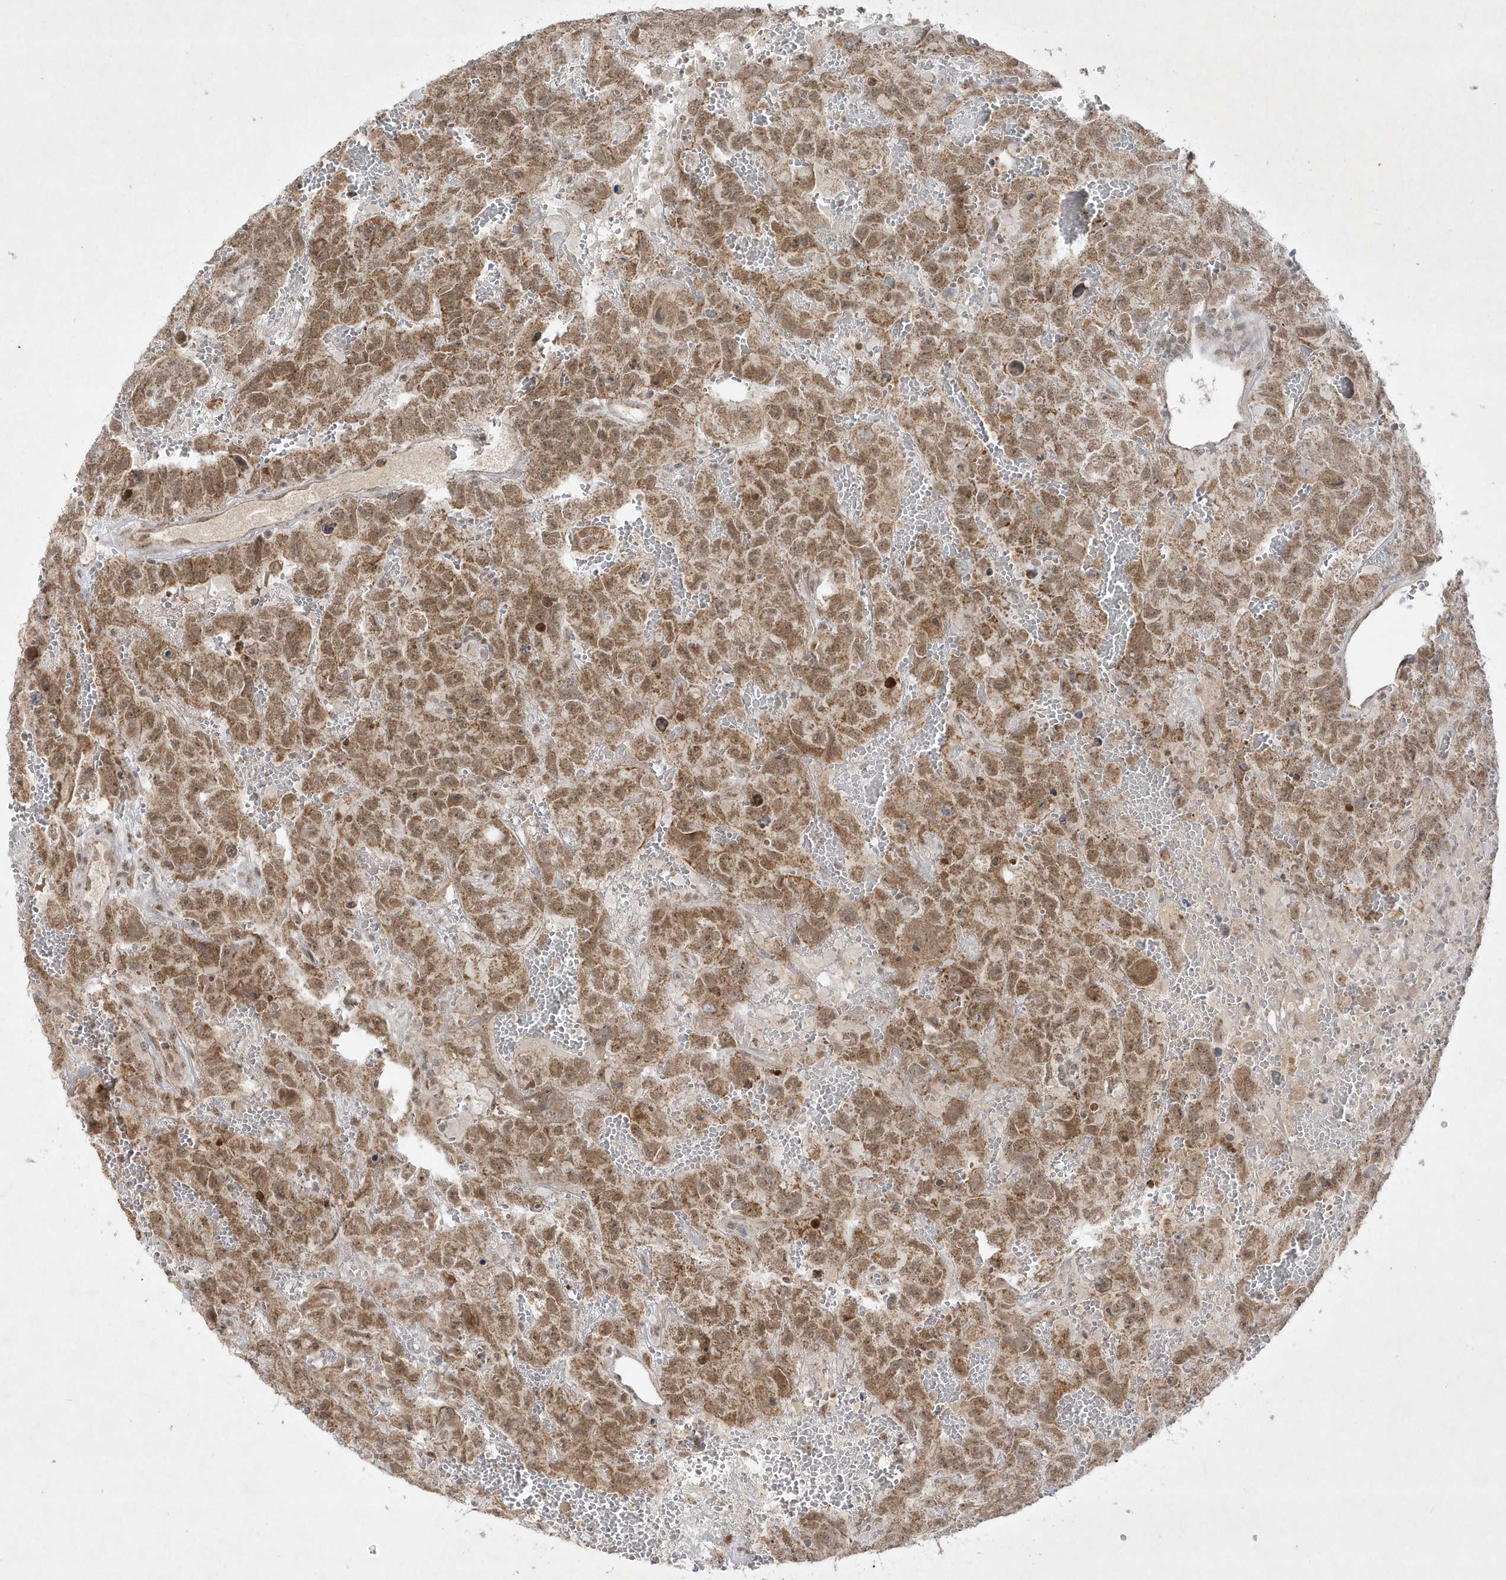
{"staining": {"intensity": "moderate", "quantity": ">75%", "location": "cytoplasmic/membranous,nuclear"}, "tissue": "testis cancer", "cell_type": "Tumor cells", "image_type": "cancer", "snomed": [{"axis": "morphology", "description": "Carcinoma, Embryonal, NOS"}, {"axis": "topography", "description": "Testis"}], "caption": "Tumor cells exhibit moderate cytoplasmic/membranous and nuclear positivity in about >75% of cells in testis embryonal carcinoma.", "gene": "CPSF3", "patient": {"sex": "male", "age": 45}}